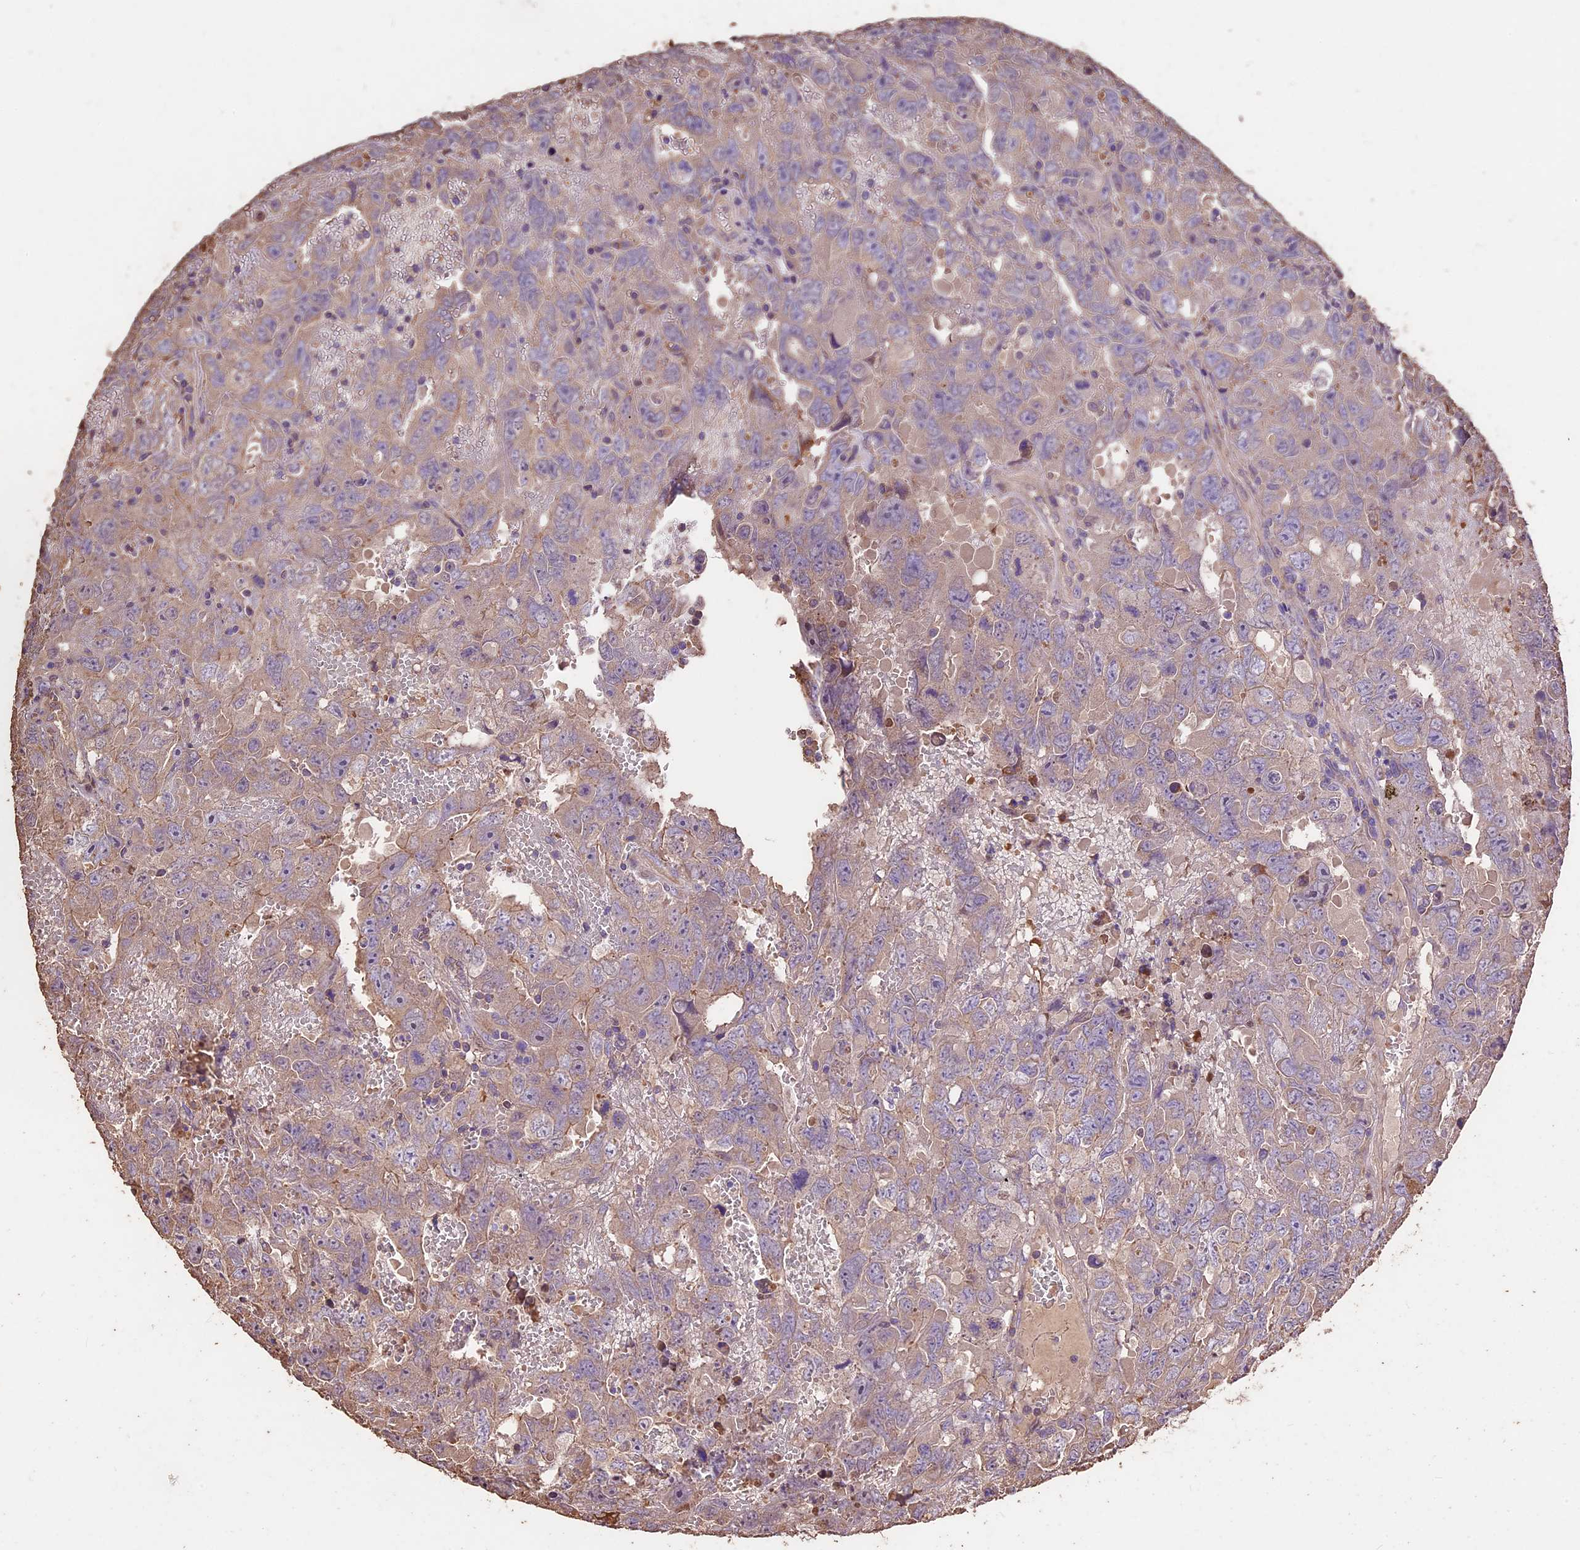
{"staining": {"intensity": "weak", "quantity": ">75%", "location": "cytoplasmic/membranous"}, "tissue": "testis cancer", "cell_type": "Tumor cells", "image_type": "cancer", "snomed": [{"axis": "morphology", "description": "Carcinoma, Embryonal, NOS"}, {"axis": "topography", "description": "Testis"}], "caption": "A high-resolution image shows immunohistochemistry (IHC) staining of testis cancer, which displays weak cytoplasmic/membranous staining in approximately >75% of tumor cells.", "gene": "CRLF1", "patient": {"sex": "male", "age": 45}}